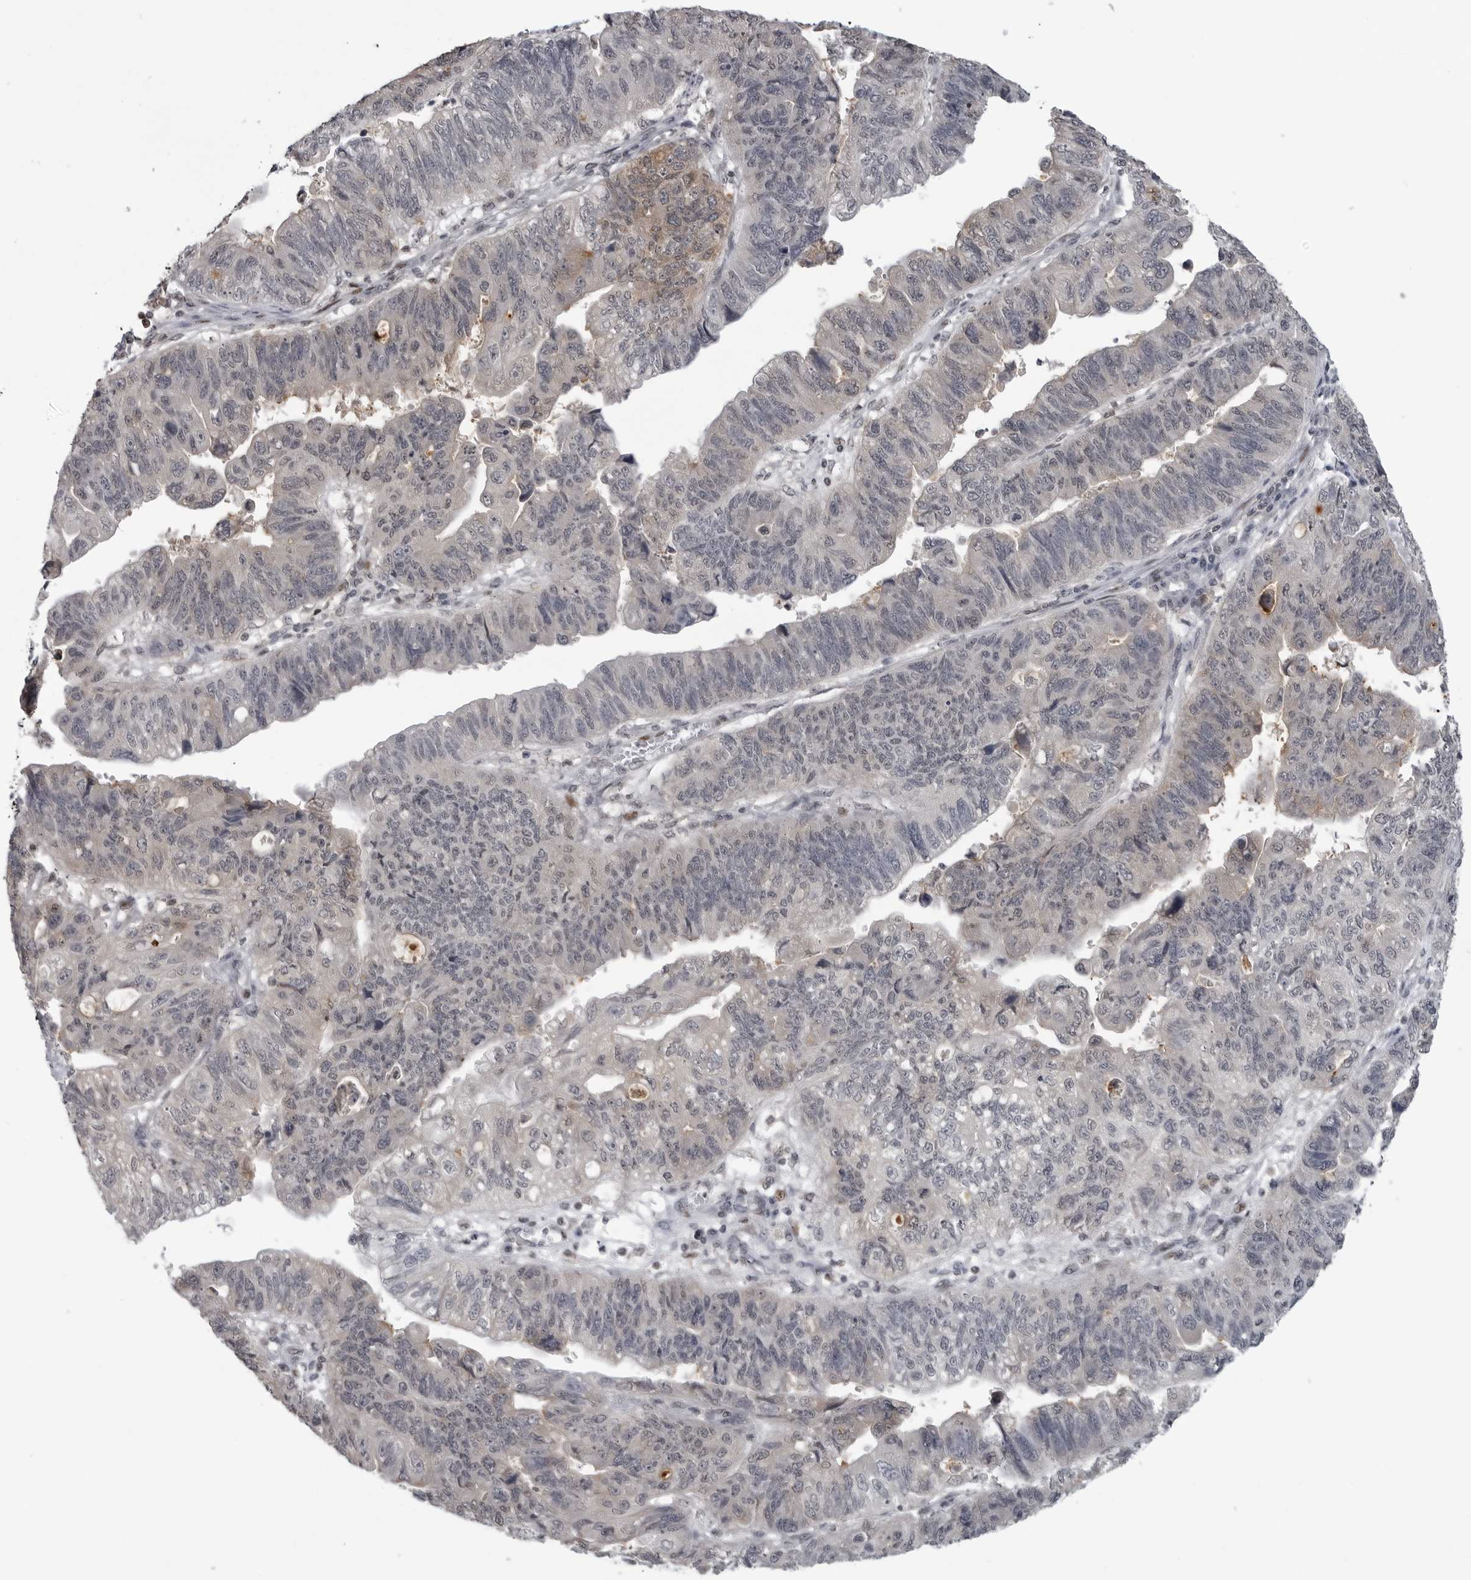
{"staining": {"intensity": "negative", "quantity": "none", "location": "none"}, "tissue": "stomach cancer", "cell_type": "Tumor cells", "image_type": "cancer", "snomed": [{"axis": "morphology", "description": "Adenocarcinoma, NOS"}, {"axis": "topography", "description": "Stomach"}], "caption": "Immunohistochemistry (IHC) of stomach cancer (adenocarcinoma) demonstrates no expression in tumor cells.", "gene": "C8orf58", "patient": {"sex": "male", "age": 59}}